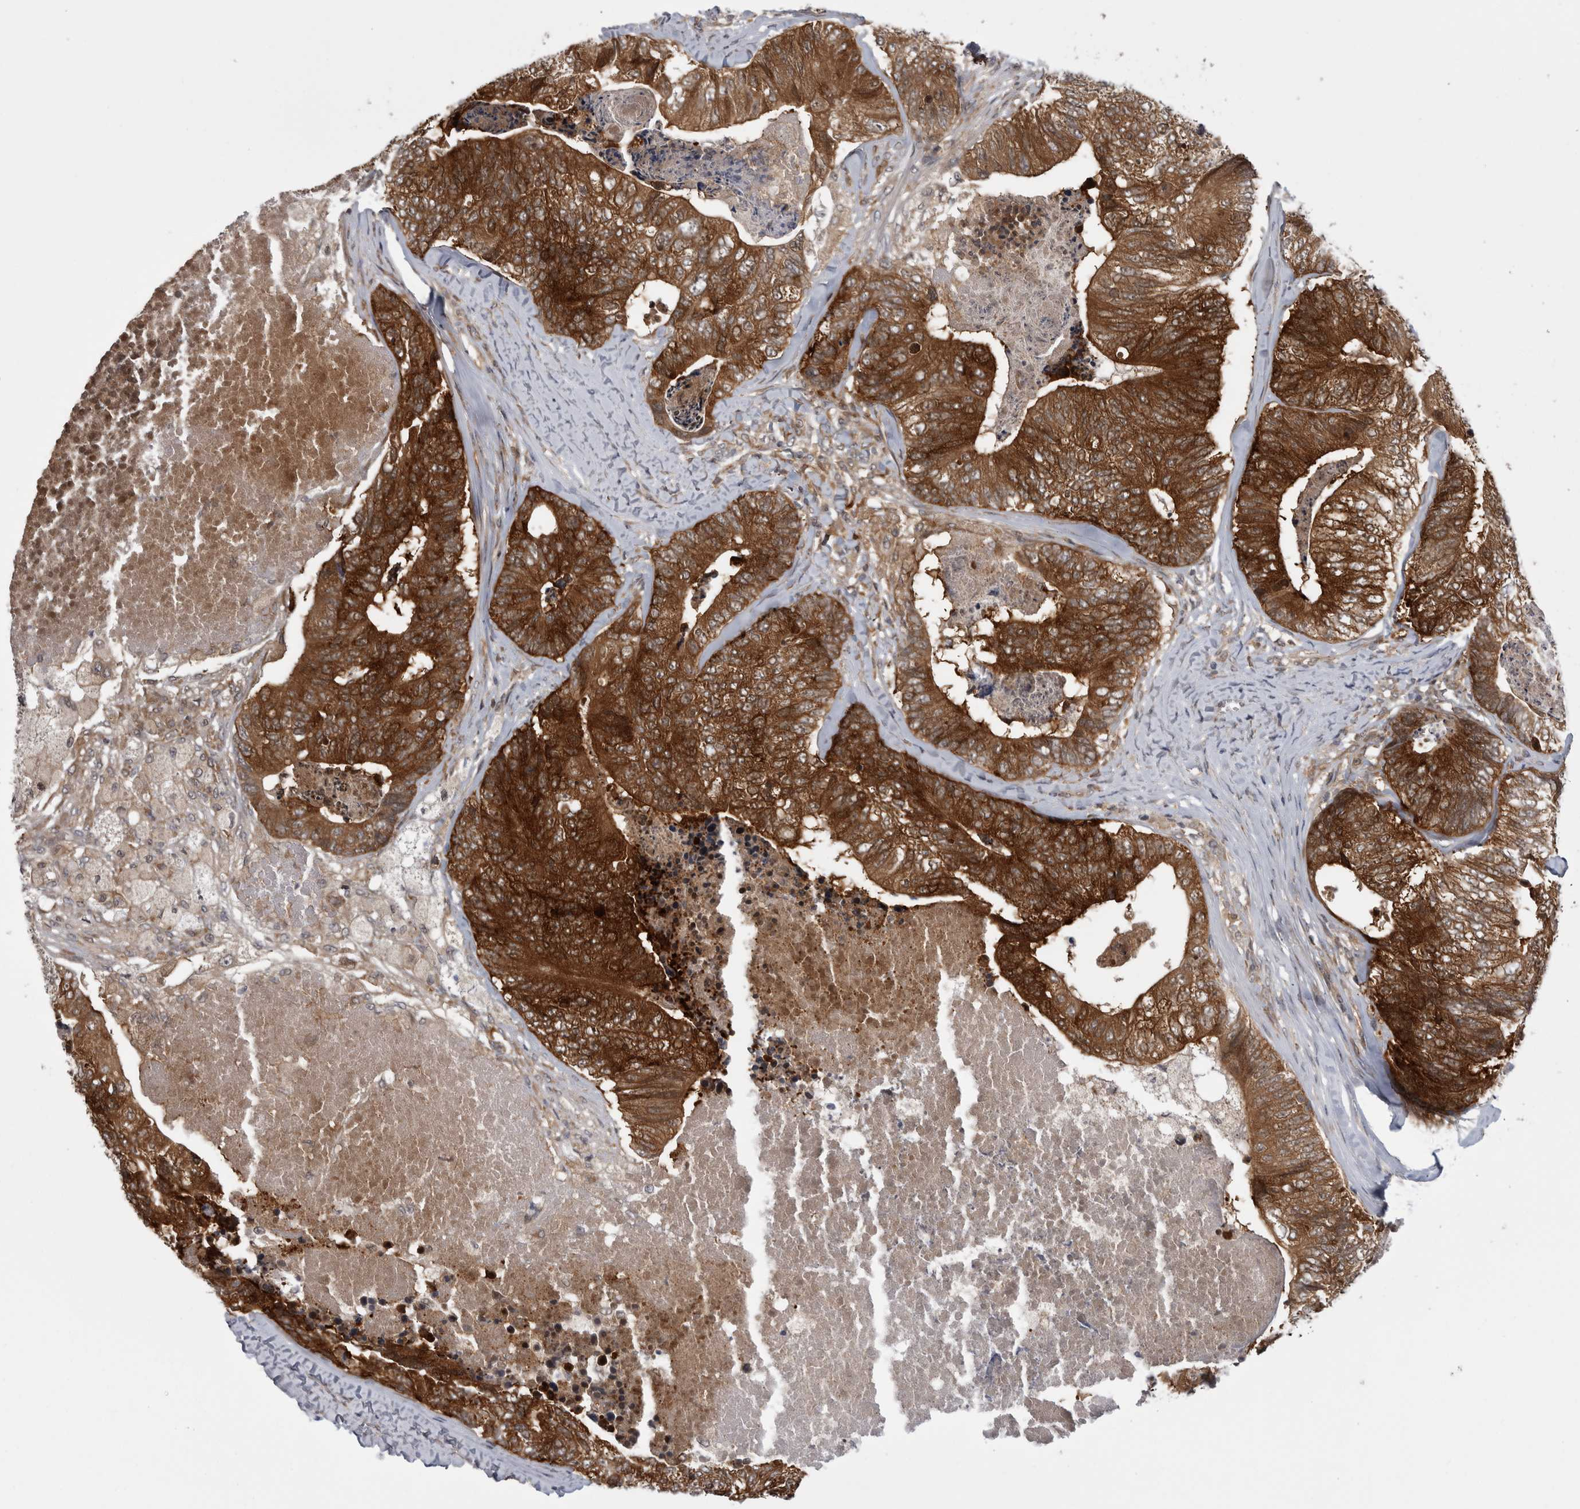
{"staining": {"intensity": "strong", "quantity": ">75%", "location": "cytoplasmic/membranous"}, "tissue": "colorectal cancer", "cell_type": "Tumor cells", "image_type": "cancer", "snomed": [{"axis": "morphology", "description": "Adenocarcinoma, NOS"}, {"axis": "topography", "description": "Colon"}], "caption": "Colorectal cancer stained for a protein (brown) shows strong cytoplasmic/membranous positive staining in about >75% of tumor cells.", "gene": "CACYBP", "patient": {"sex": "female", "age": 67}}